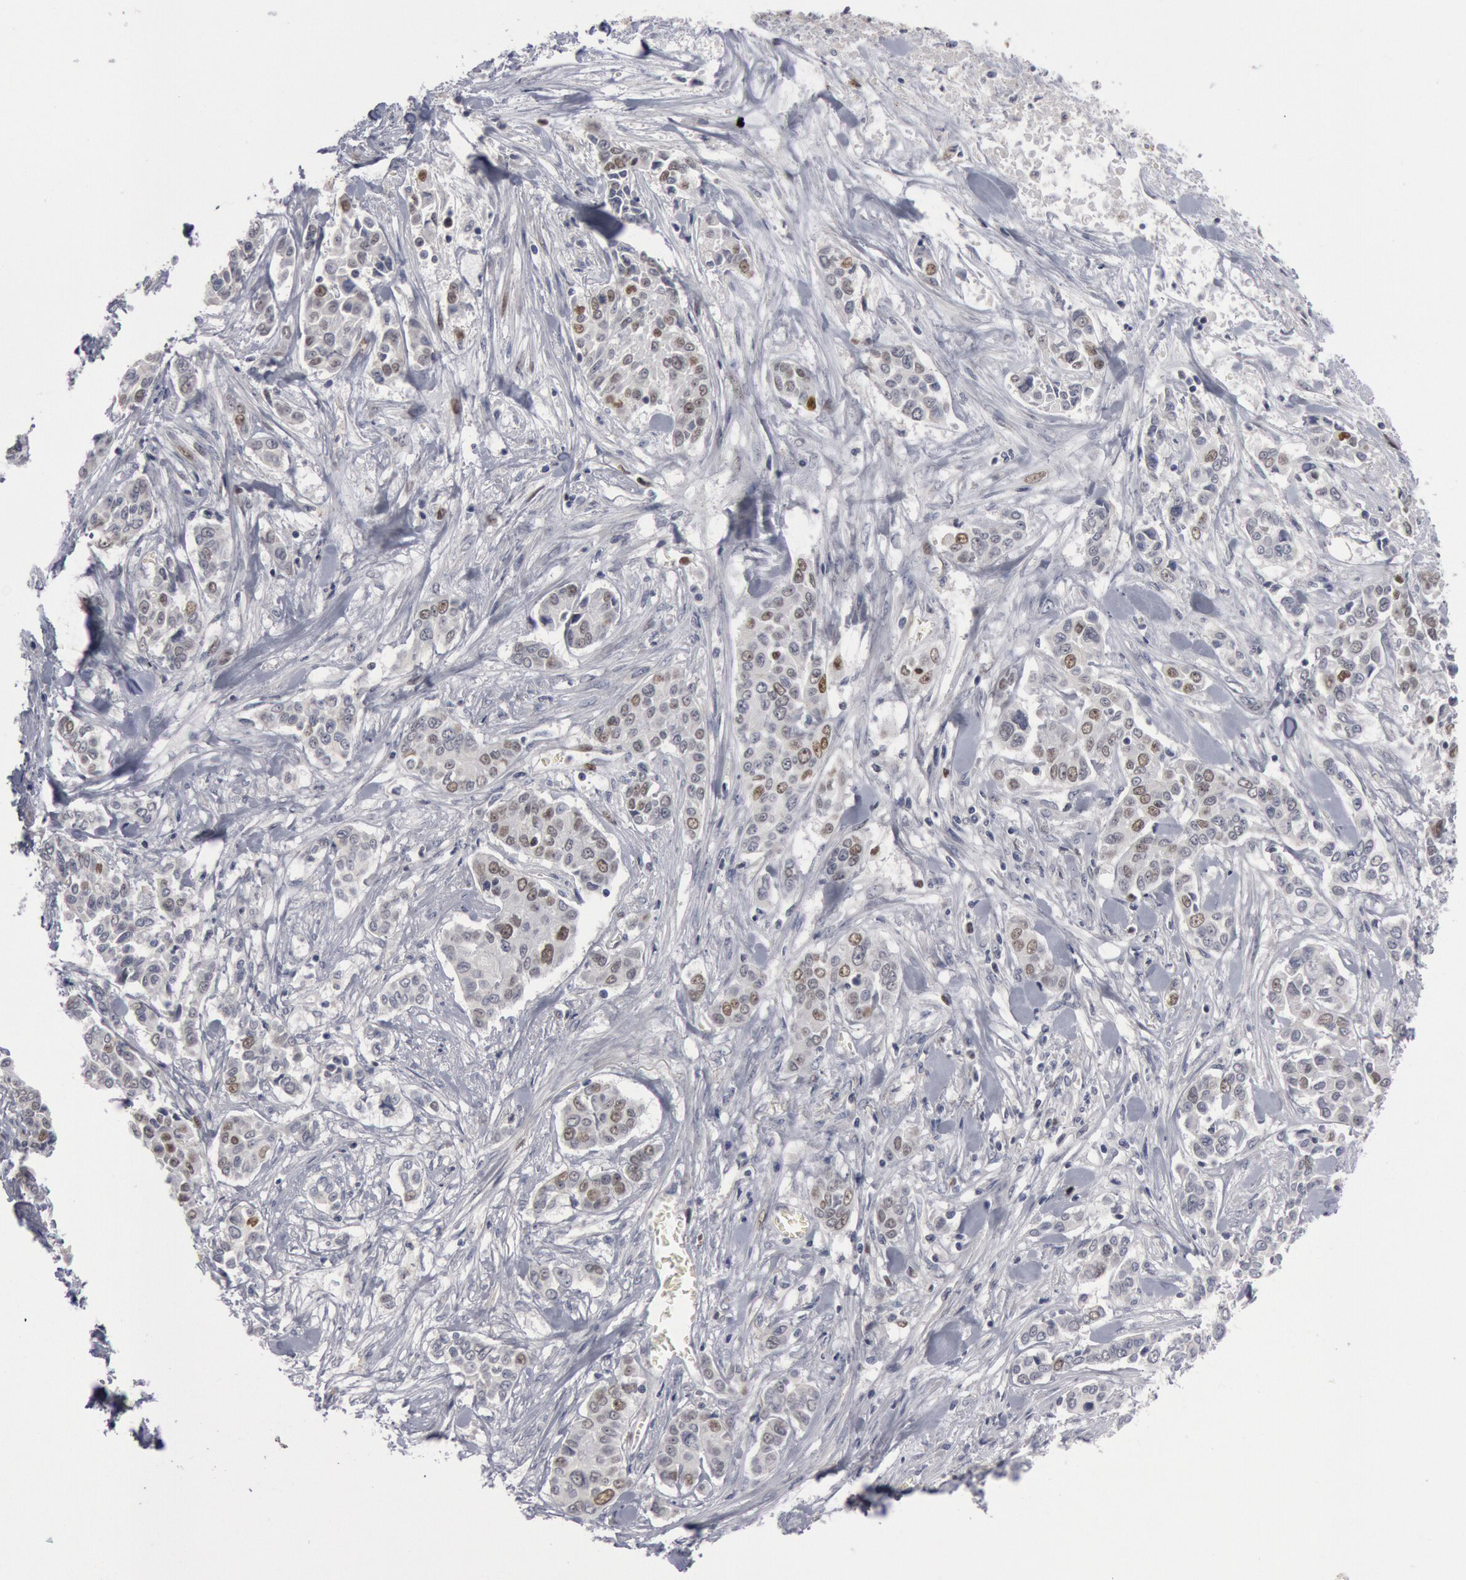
{"staining": {"intensity": "weak", "quantity": "25%-75%", "location": "nuclear"}, "tissue": "pancreatic cancer", "cell_type": "Tumor cells", "image_type": "cancer", "snomed": [{"axis": "morphology", "description": "Adenocarcinoma, NOS"}, {"axis": "topography", "description": "Pancreas"}], "caption": "A photomicrograph of human adenocarcinoma (pancreatic) stained for a protein displays weak nuclear brown staining in tumor cells.", "gene": "WDHD1", "patient": {"sex": "female", "age": 52}}